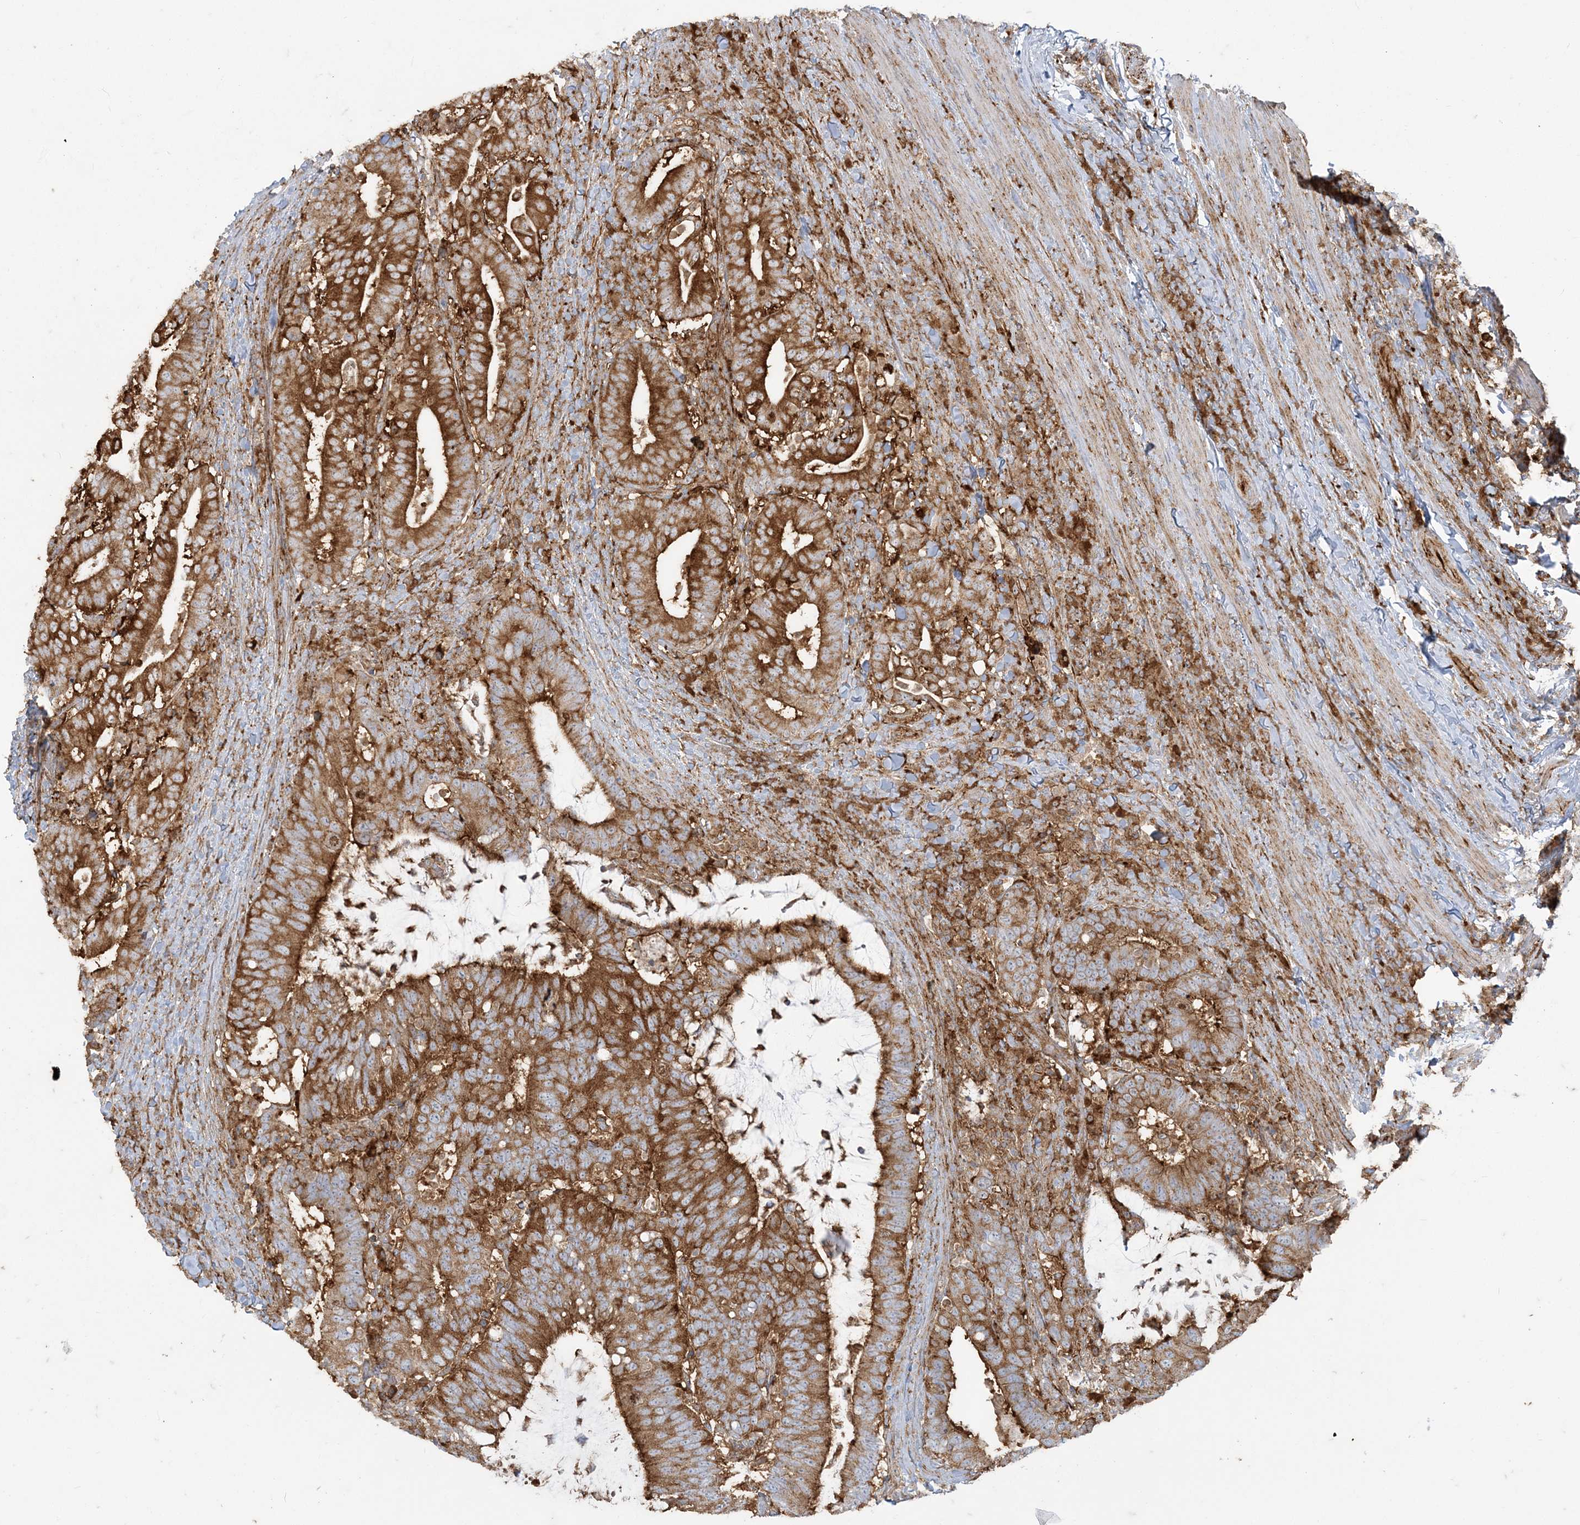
{"staining": {"intensity": "strong", "quantity": ">75%", "location": "cytoplasmic/membranous"}, "tissue": "colorectal cancer", "cell_type": "Tumor cells", "image_type": "cancer", "snomed": [{"axis": "morphology", "description": "Adenocarcinoma, NOS"}, {"axis": "topography", "description": "Colon"}], "caption": "Colorectal adenocarcinoma tissue shows strong cytoplasmic/membranous staining in approximately >75% of tumor cells, visualized by immunohistochemistry.", "gene": "DERL3", "patient": {"sex": "female", "age": 66}}